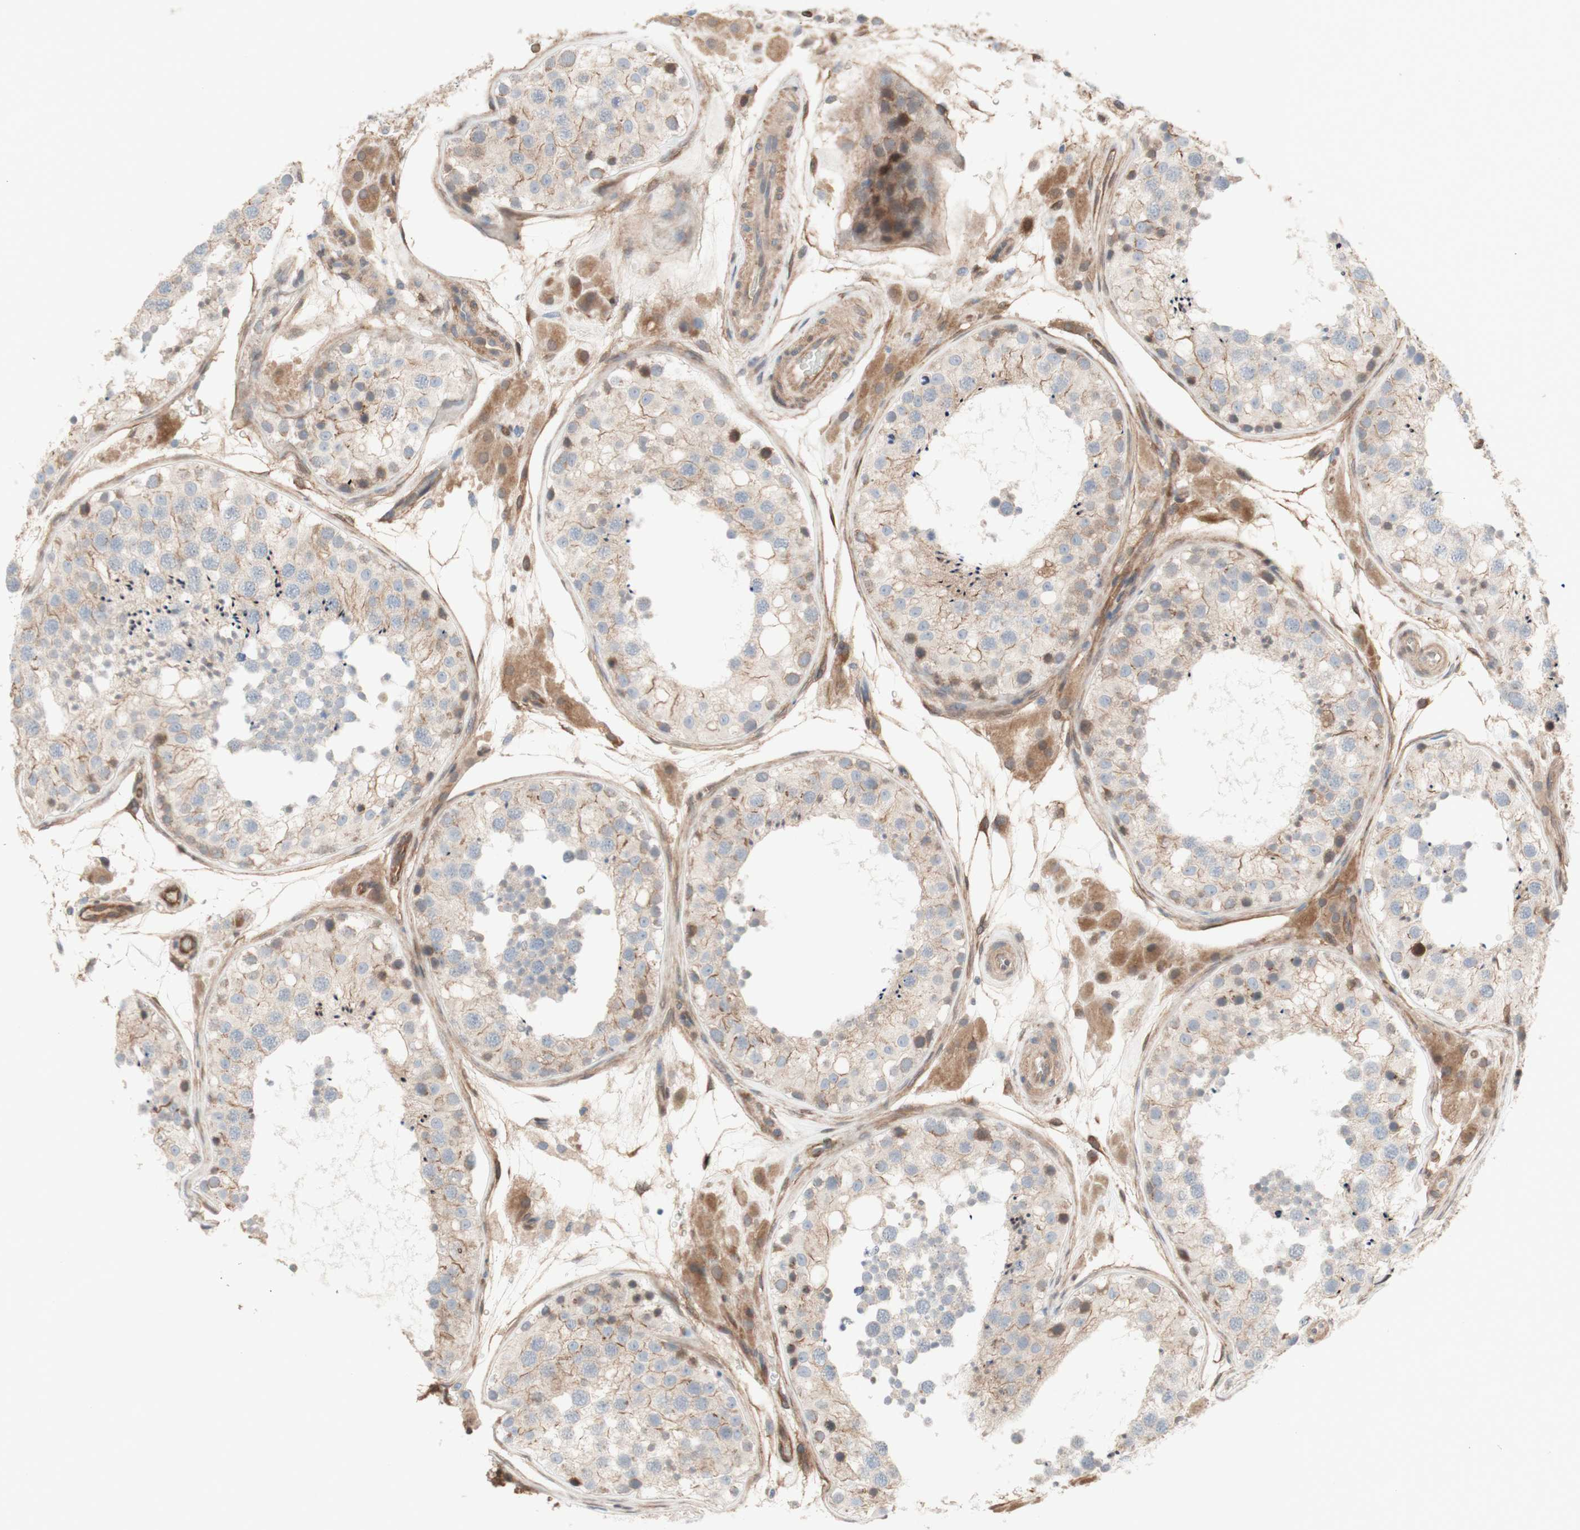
{"staining": {"intensity": "weak", "quantity": ">75%", "location": "cytoplasmic/membranous"}, "tissue": "testis", "cell_type": "Cells in seminiferous ducts", "image_type": "normal", "snomed": [{"axis": "morphology", "description": "Normal tissue, NOS"}, {"axis": "topography", "description": "Testis"}], "caption": "A low amount of weak cytoplasmic/membranous positivity is appreciated in approximately >75% of cells in seminiferous ducts in benign testis.", "gene": "CNN3", "patient": {"sex": "male", "age": 26}}